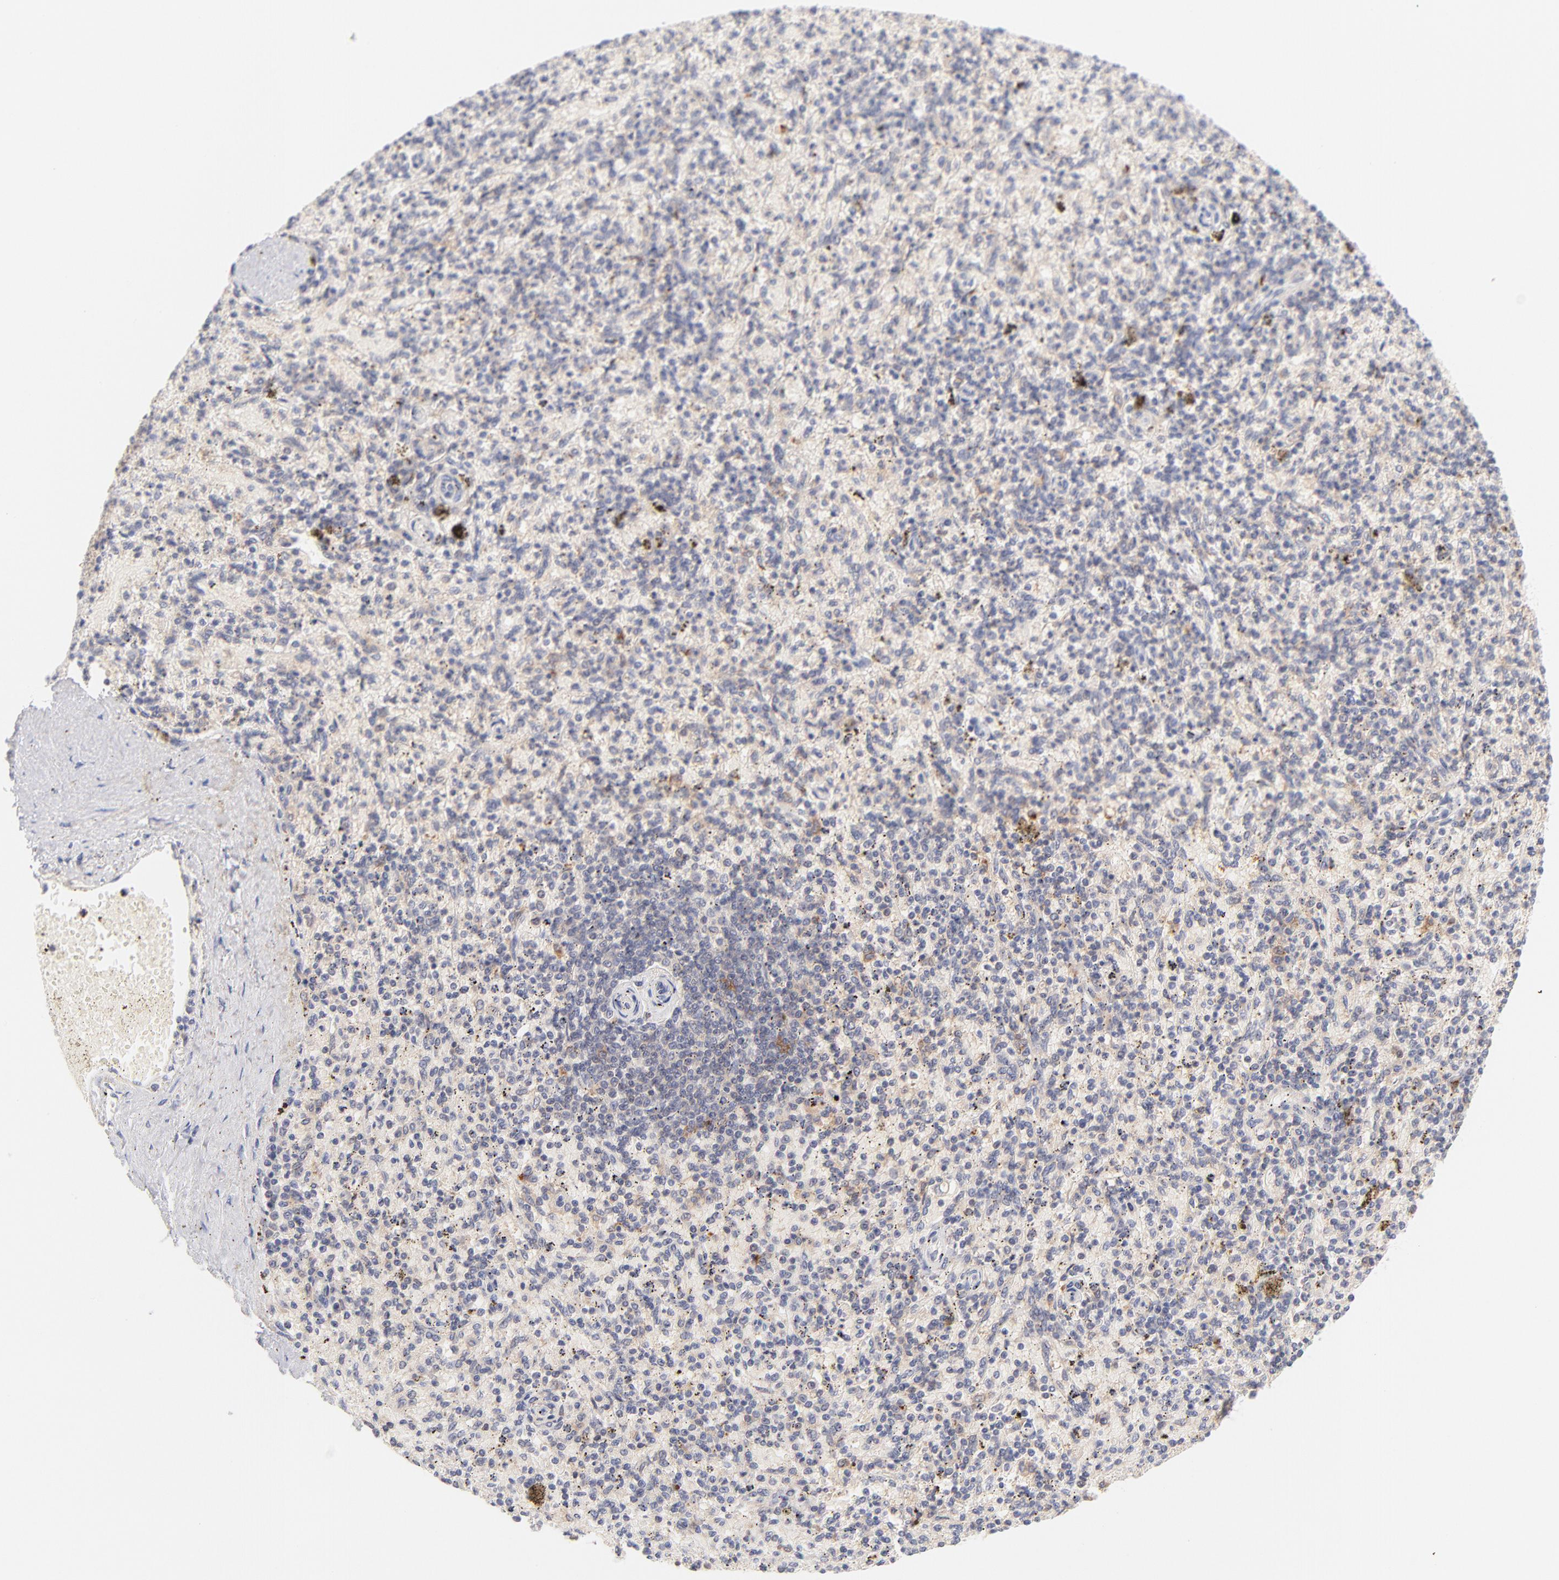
{"staining": {"intensity": "weak", "quantity": "<25%", "location": "cytoplasmic/membranous"}, "tissue": "spleen", "cell_type": "Cells in red pulp", "image_type": "normal", "snomed": [{"axis": "morphology", "description": "Normal tissue, NOS"}, {"axis": "topography", "description": "Spleen"}], "caption": "The photomicrograph reveals no staining of cells in red pulp in benign spleen. The staining was performed using DAB (3,3'-diaminobenzidine) to visualize the protein expression in brown, while the nuclei were stained in blue with hematoxylin (Magnification: 20x).", "gene": "CASP6", "patient": {"sex": "female", "age": 43}}